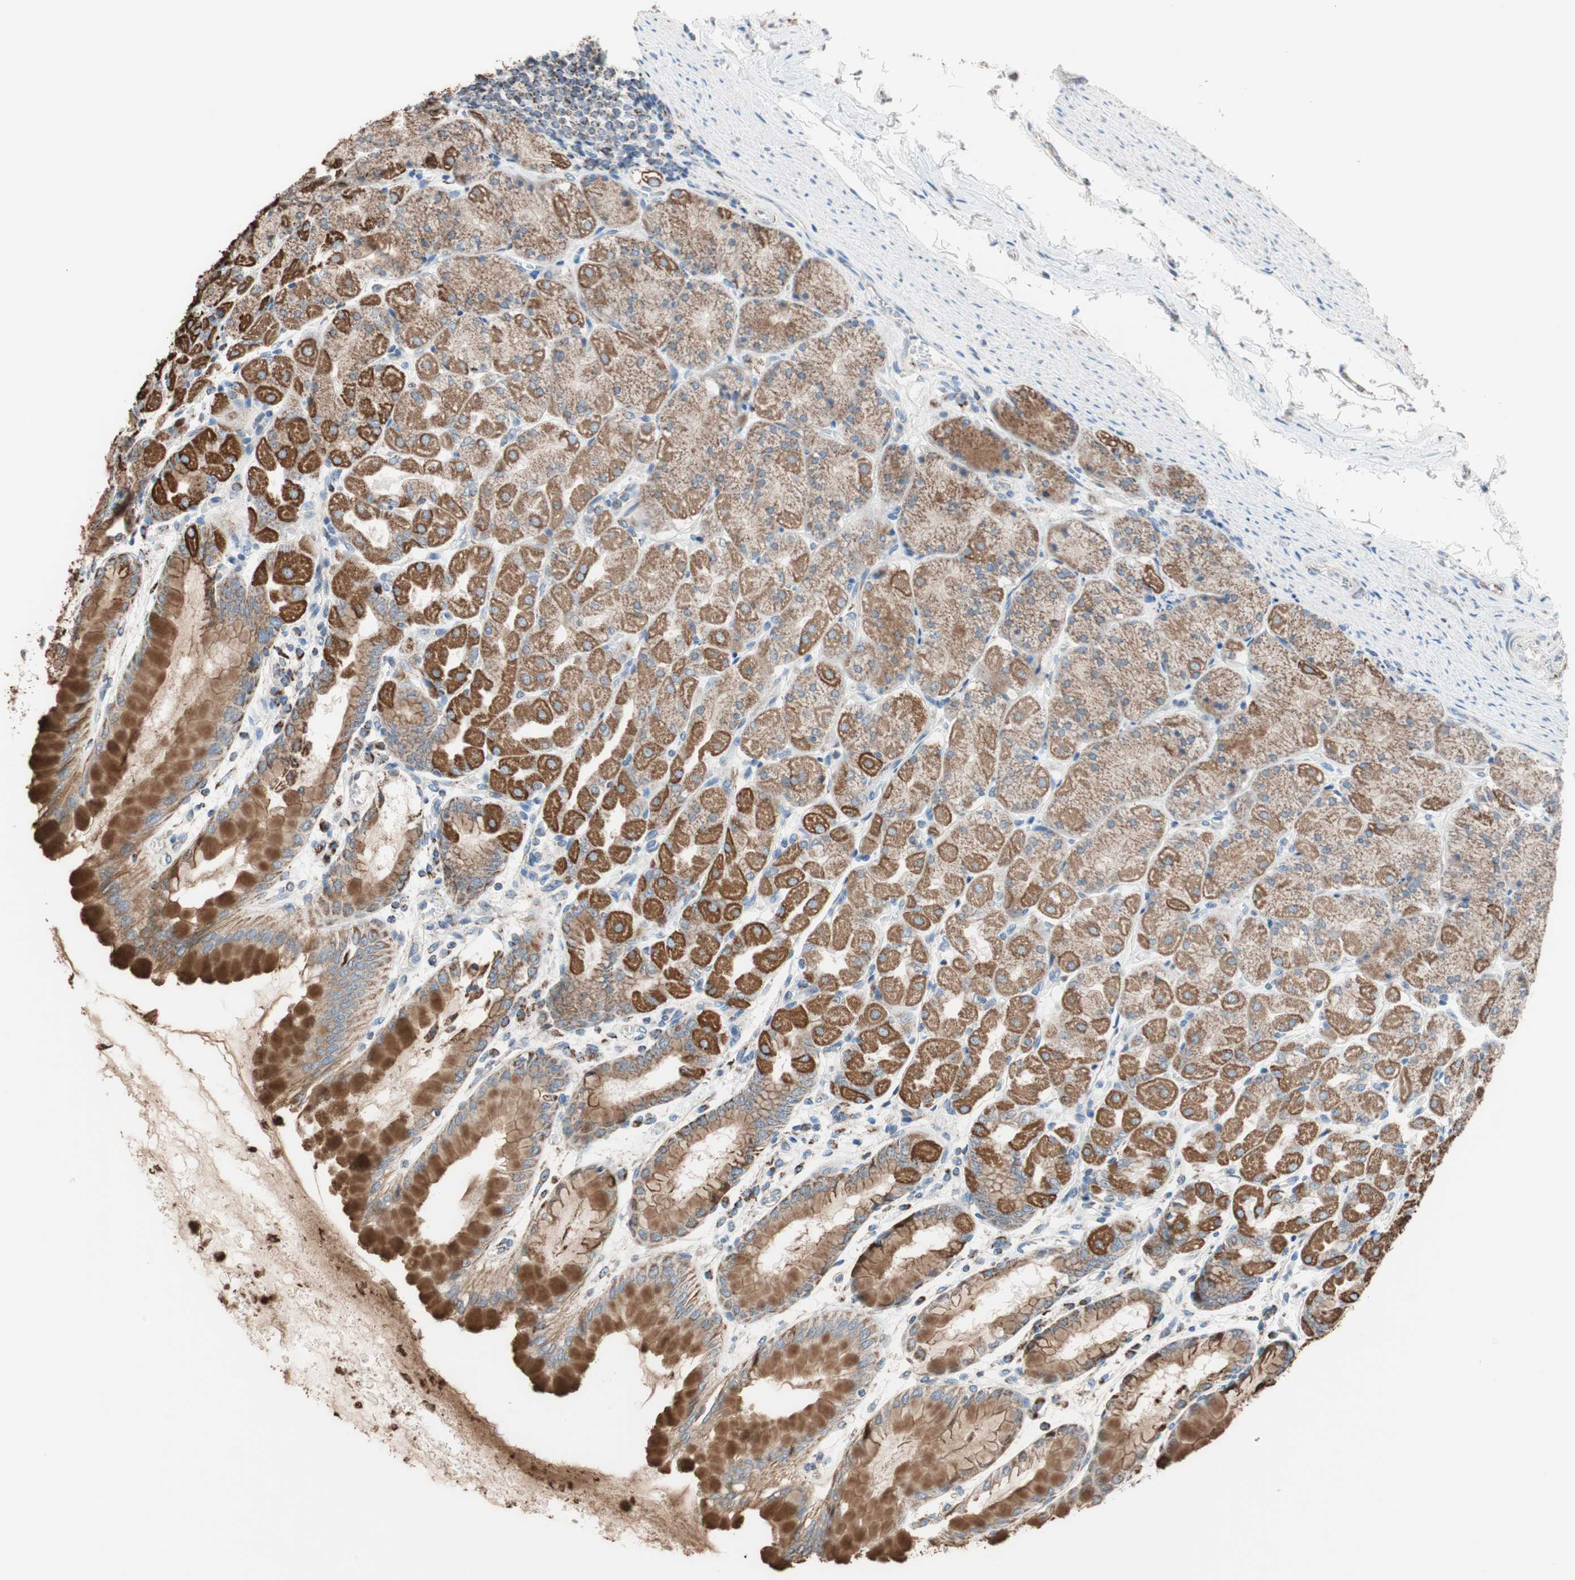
{"staining": {"intensity": "strong", "quantity": ">75%", "location": "cytoplasmic/membranous"}, "tissue": "stomach", "cell_type": "Glandular cells", "image_type": "normal", "snomed": [{"axis": "morphology", "description": "Normal tissue, NOS"}, {"axis": "topography", "description": "Stomach, upper"}], "caption": "A brown stain shows strong cytoplasmic/membranous positivity of a protein in glandular cells of unremarkable stomach. (brown staining indicates protein expression, while blue staining denotes nuclei).", "gene": "PCSK4", "patient": {"sex": "female", "age": 56}}